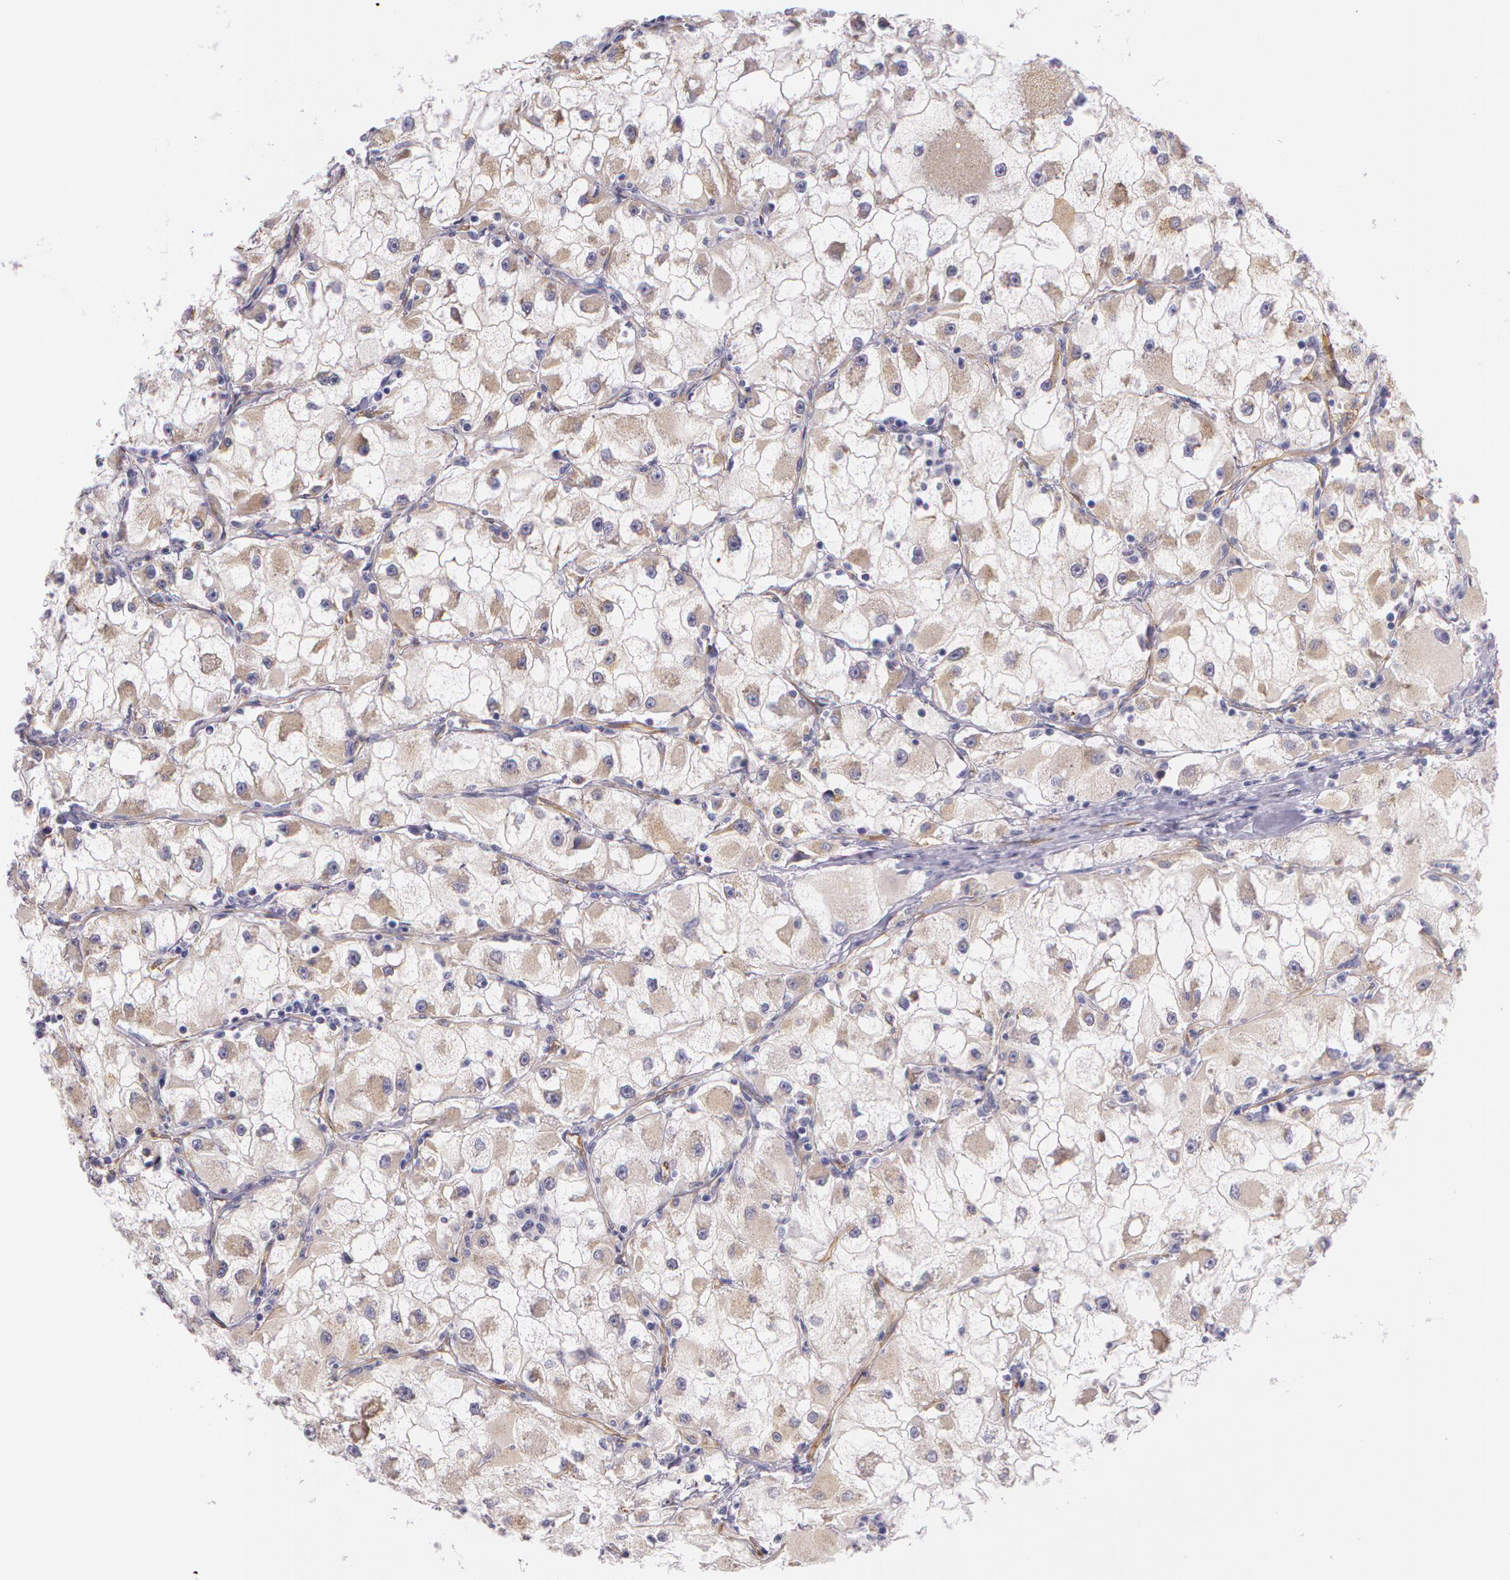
{"staining": {"intensity": "moderate", "quantity": "25%-75%", "location": "cytoplasmic/membranous"}, "tissue": "renal cancer", "cell_type": "Tumor cells", "image_type": "cancer", "snomed": [{"axis": "morphology", "description": "Adenocarcinoma, NOS"}, {"axis": "topography", "description": "Kidney"}], "caption": "This micrograph displays renal adenocarcinoma stained with immunohistochemistry (IHC) to label a protein in brown. The cytoplasmic/membranous of tumor cells show moderate positivity for the protein. Nuclei are counter-stained blue.", "gene": "APP", "patient": {"sex": "female", "age": 73}}